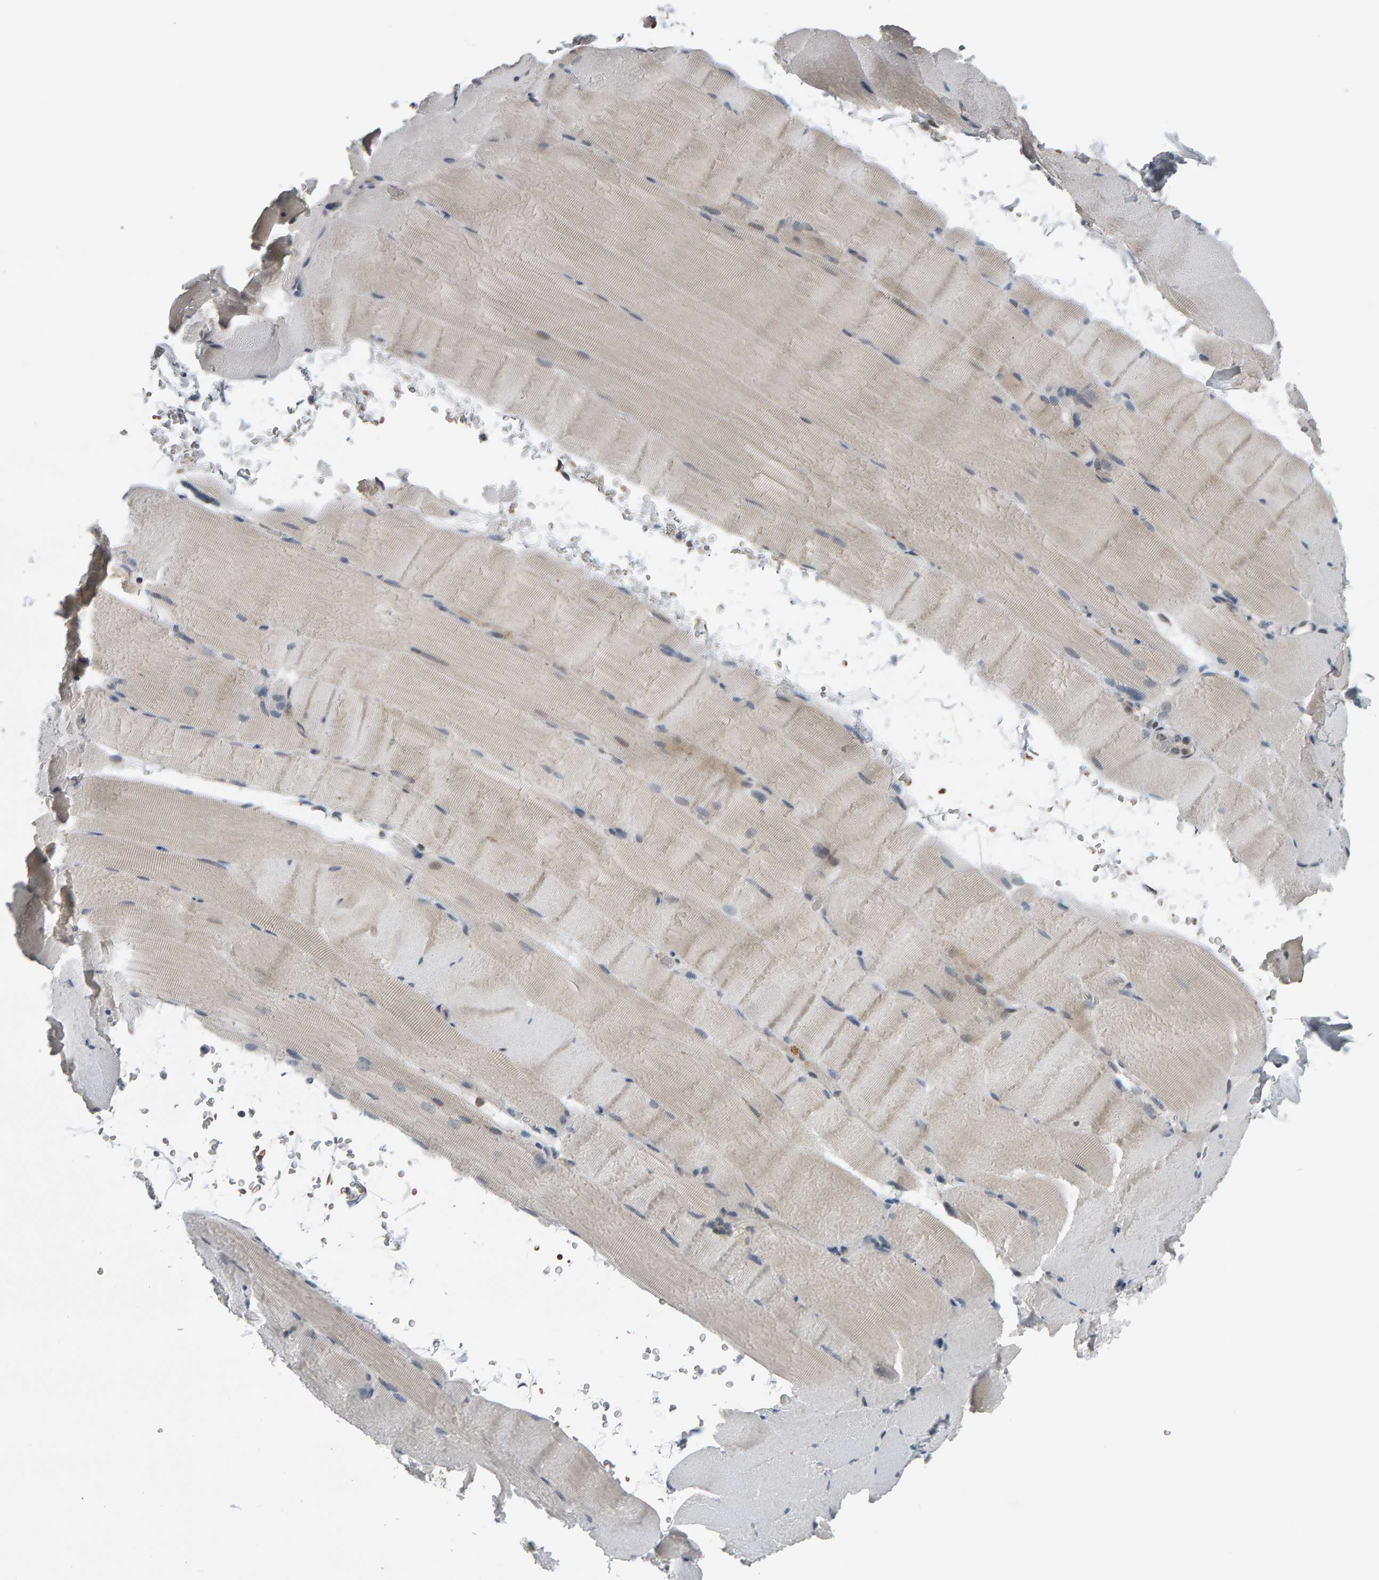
{"staining": {"intensity": "negative", "quantity": "none", "location": "none"}, "tissue": "skeletal muscle", "cell_type": "Myocytes", "image_type": "normal", "snomed": [{"axis": "morphology", "description": "Normal tissue, NOS"}, {"axis": "topography", "description": "Skeletal muscle"}, {"axis": "topography", "description": "Parathyroid gland"}], "caption": "Immunohistochemistry (IHC) of benign skeletal muscle reveals no staining in myocytes. (DAB immunohistochemistry, high magnification).", "gene": "COASY", "patient": {"sex": "female", "age": 37}}